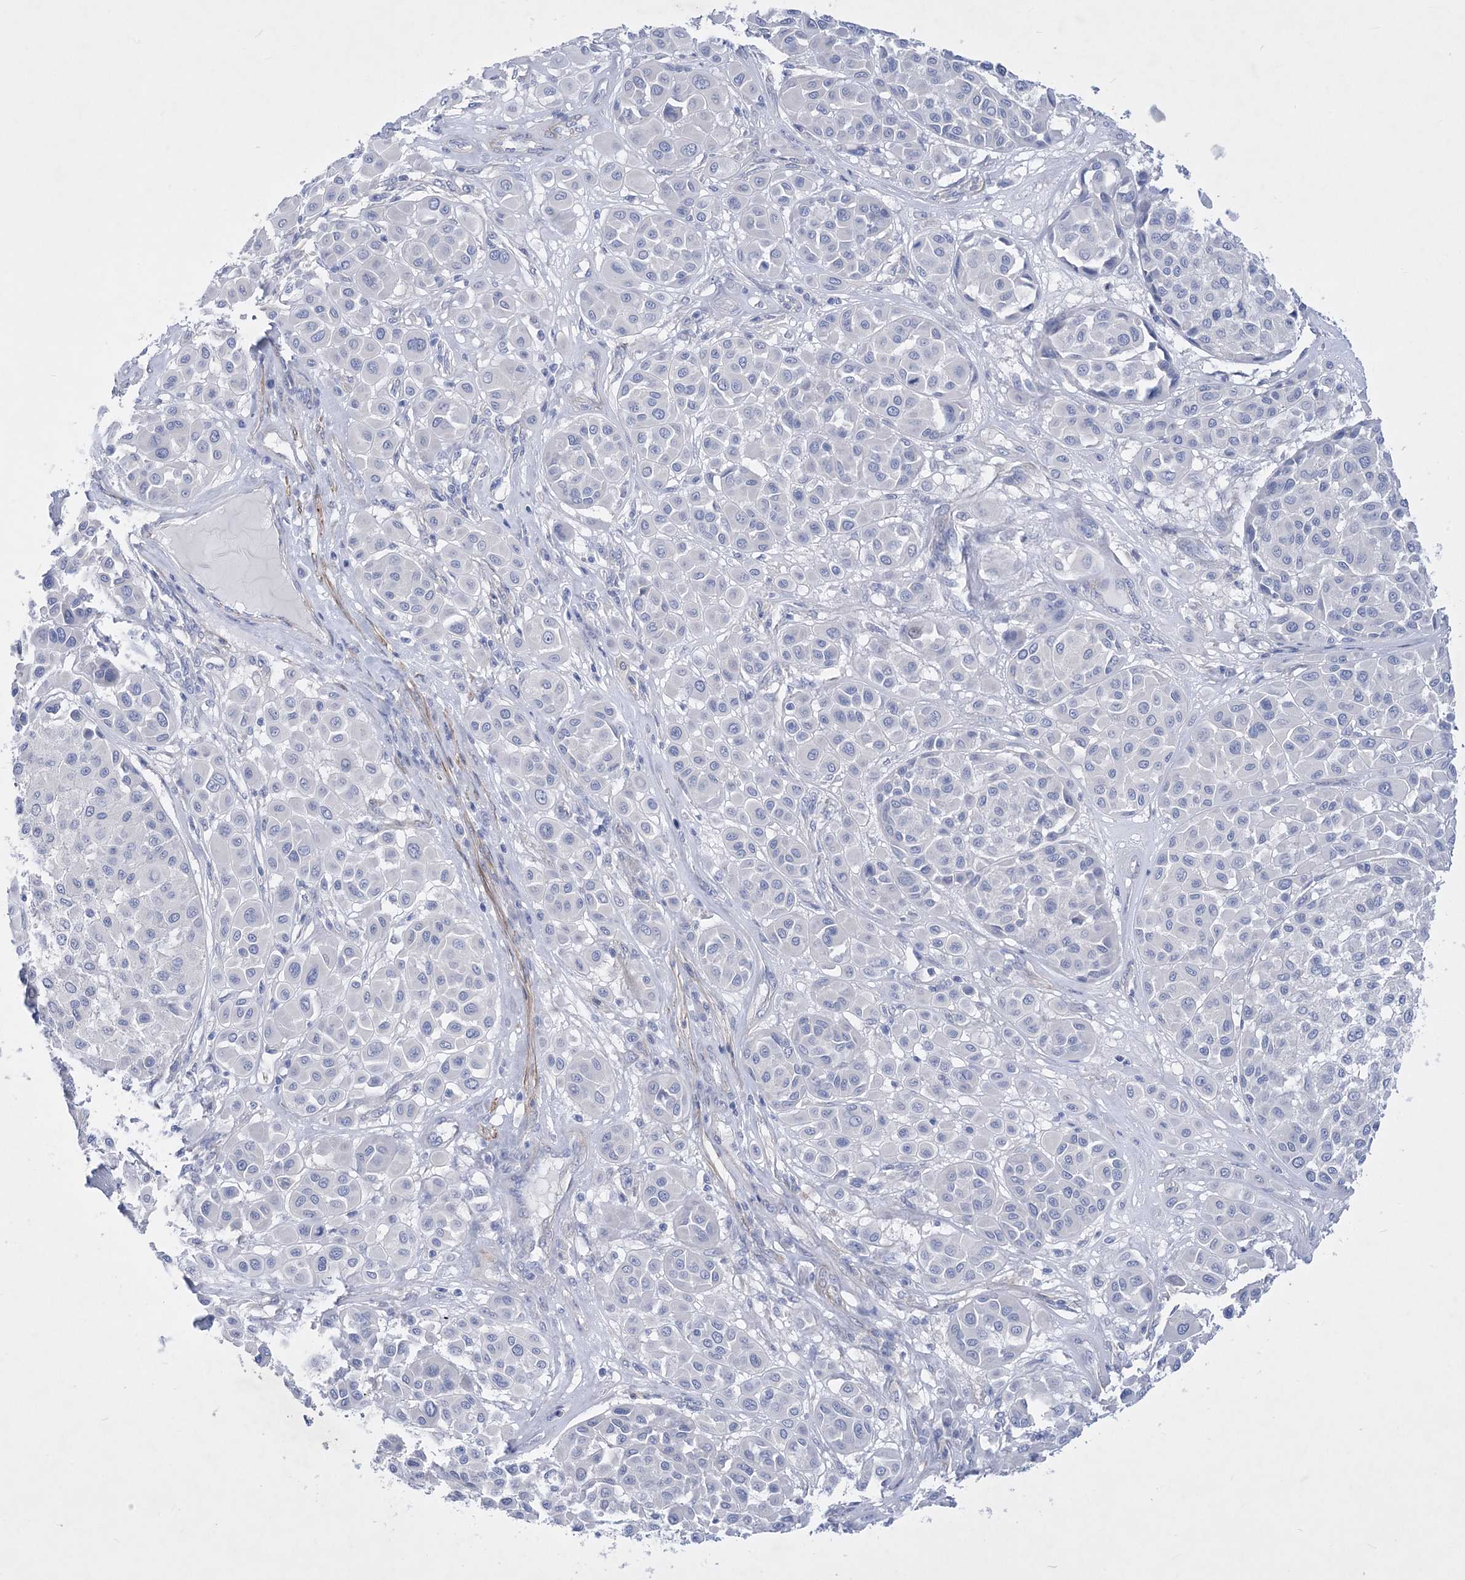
{"staining": {"intensity": "negative", "quantity": "none", "location": "none"}, "tissue": "melanoma", "cell_type": "Tumor cells", "image_type": "cancer", "snomed": [{"axis": "morphology", "description": "Malignant melanoma, Metastatic site"}, {"axis": "topography", "description": "Soft tissue"}], "caption": "DAB (3,3'-diaminobenzidine) immunohistochemical staining of human melanoma displays no significant expression in tumor cells.", "gene": "WDR74", "patient": {"sex": "male", "age": 41}}